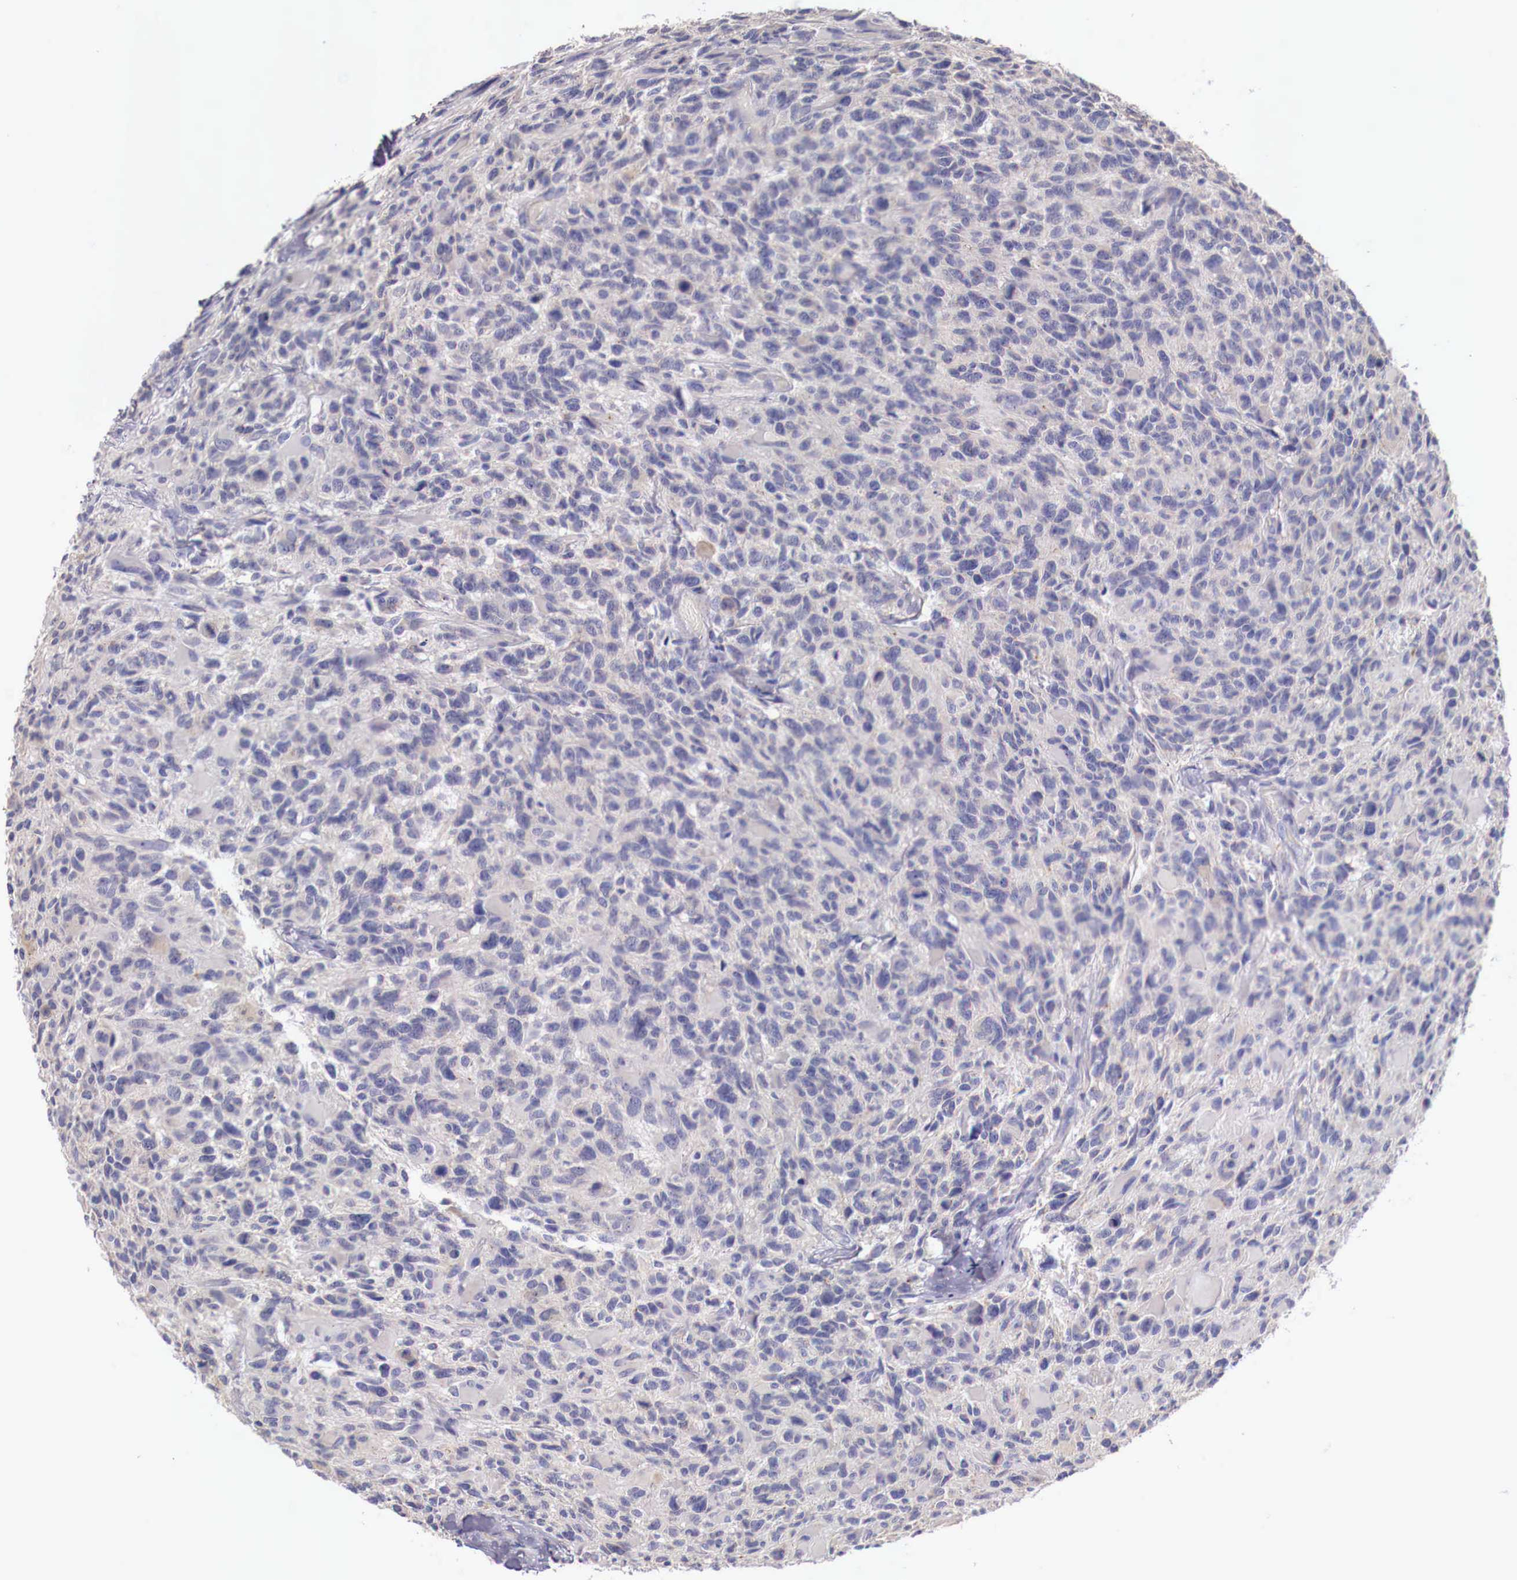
{"staining": {"intensity": "negative", "quantity": "none", "location": "none"}, "tissue": "glioma", "cell_type": "Tumor cells", "image_type": "cancer", "snomed": [{"axis": "morphology", "description": "Glioma, malignant, High grade"}, {"axis": "topography", "description": "Brain"}], "caption": "This is an immunohistochemistry (IHC) micrograph of malignant glioma (high-grade). There is no staining in tumor cells.", "gene": "PITPNA", "patient": {"sex": "male", "age": 69}}